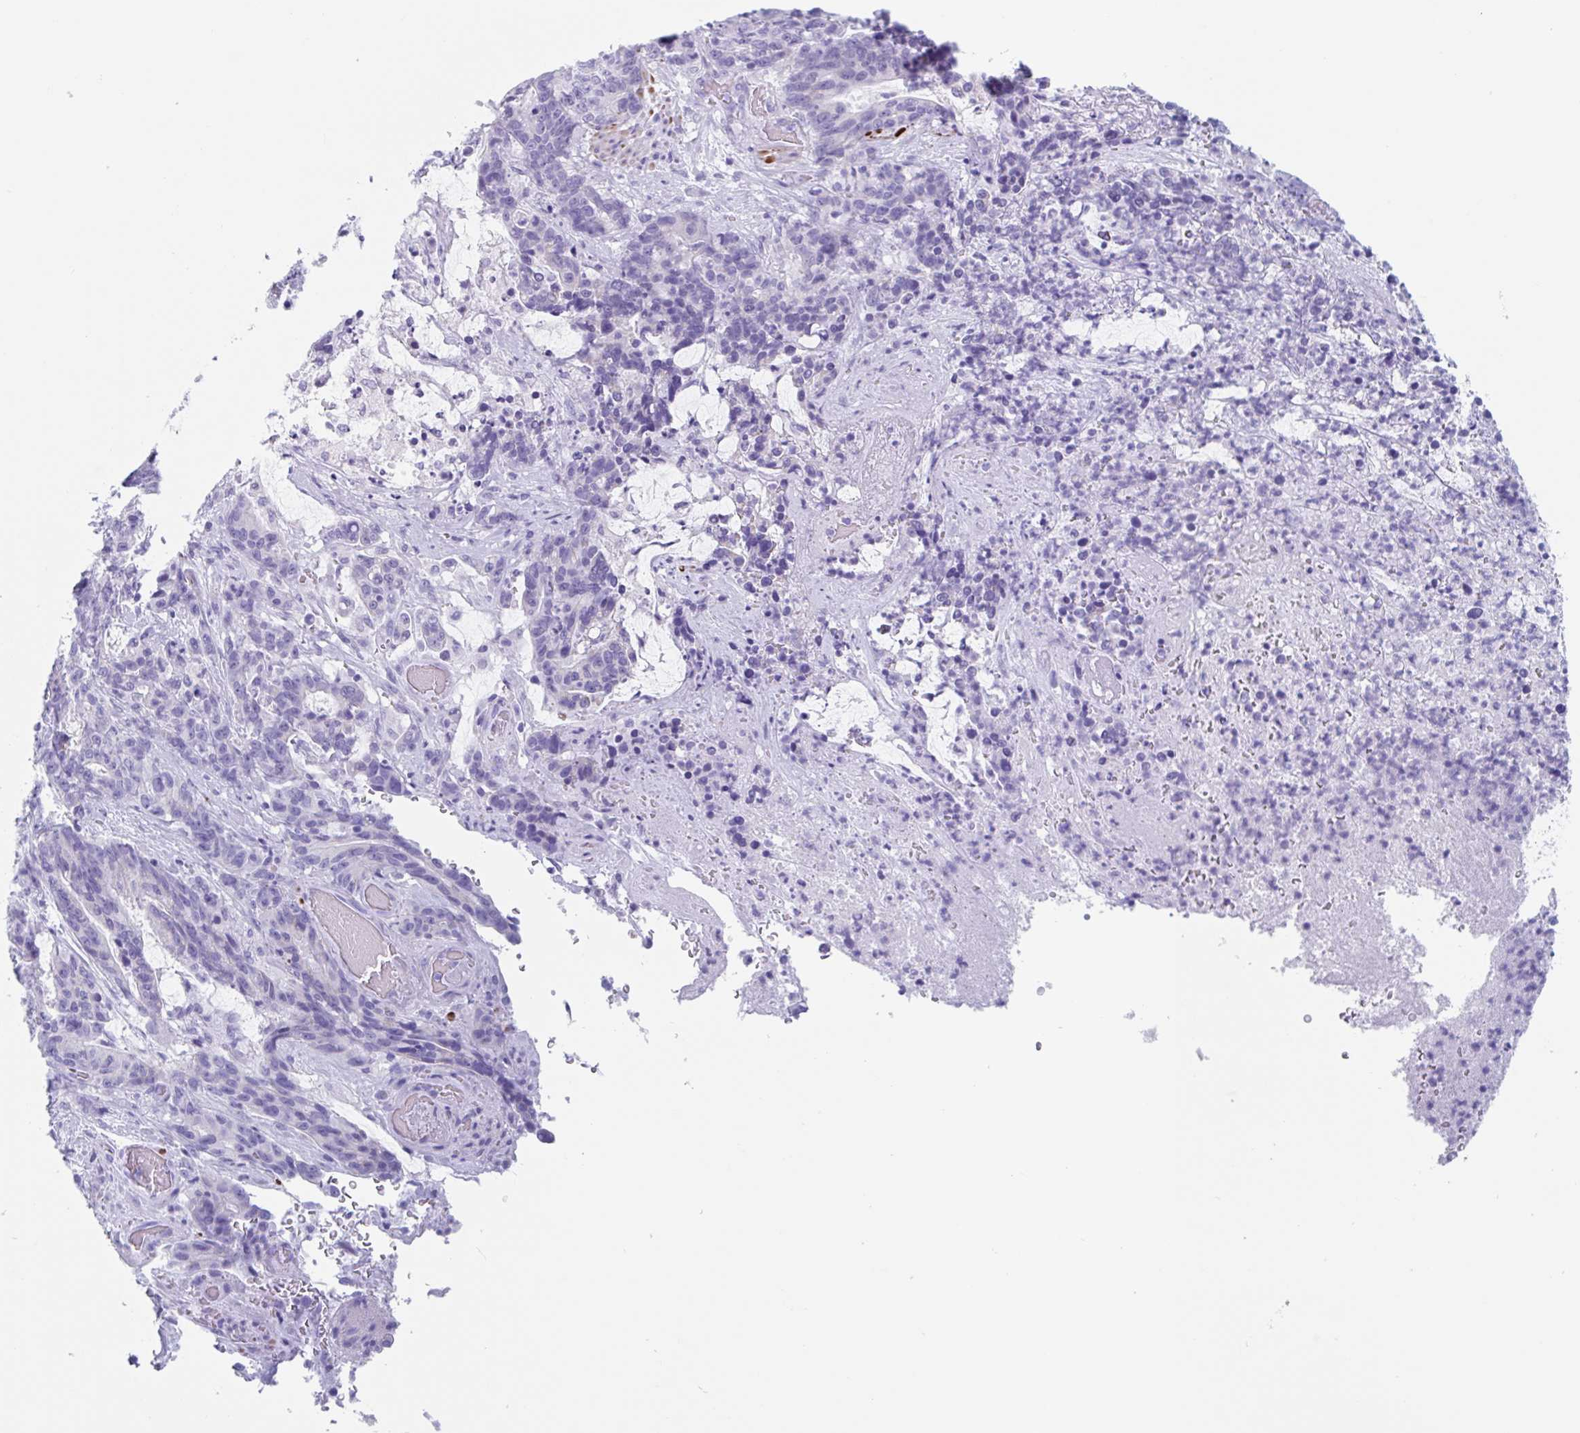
{"staining": {"intensity": "negative", "quantity": "none", "location": "none"}, "tissue": "stomach cancer", "cell_type": "Tumor cells", "image_type": "cancer", "snomed": [{"axis": "morphology", "description": "Normal tissue, NOS"}, {"axis": "morphology", "description": "Adenocarcinoma, NOS"}, {"axis": "topography", "description": "Stomach"}], "caption": "DAB (3,3'-diaminobenzidine) immunohistochemical staining of stomach cancer (adenocarcinoma) shows no significant positivity in tumor cells.", "gene": "CPTP", "patient": {"sex": "female", "age": 64}}